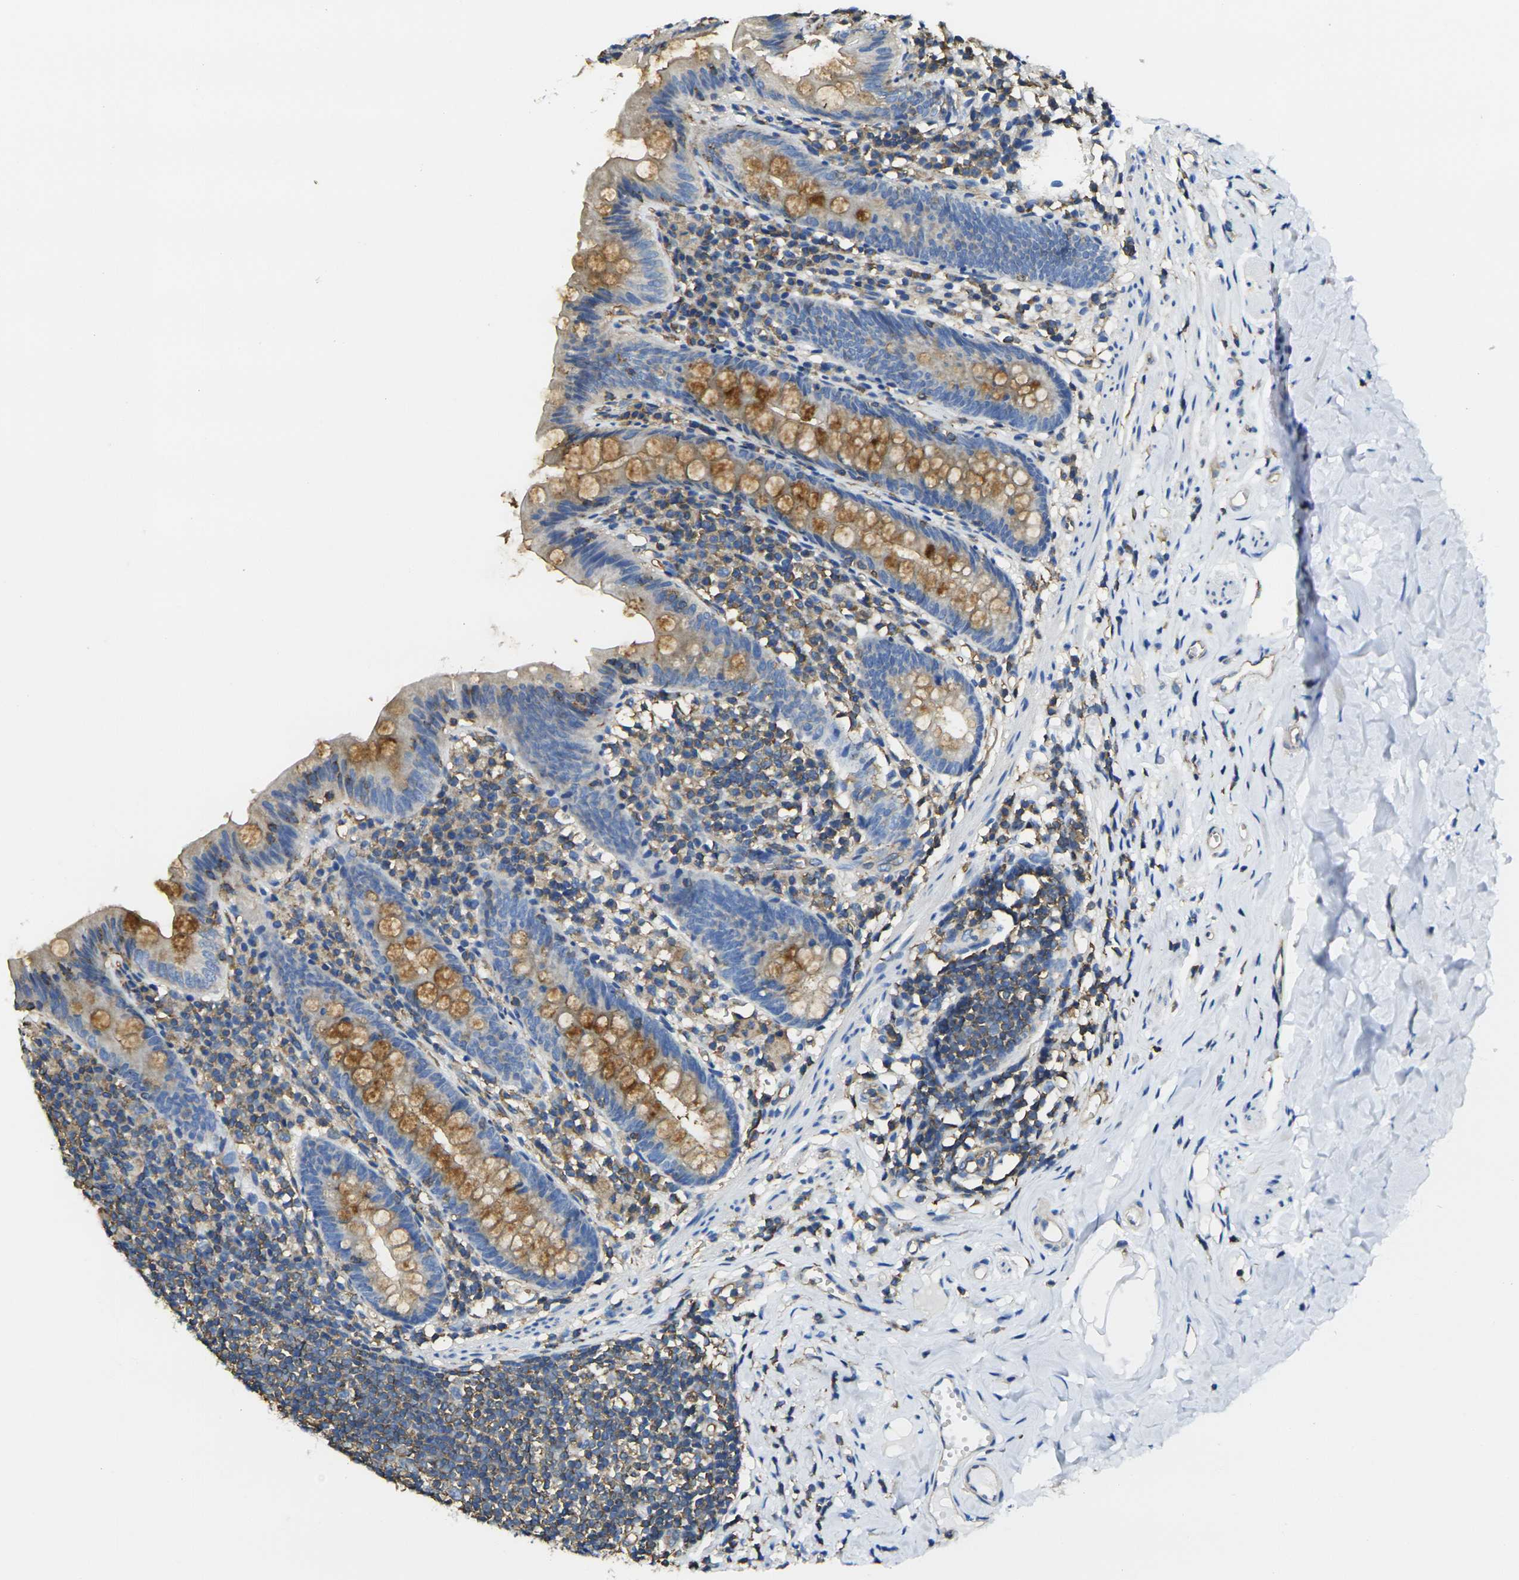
{"staining": {"intensity": "moderate", "quantity": "25%-75%", "location": "cytoplasmic/membranous"}, "tissue": "appendix", "cell_type": "Glandular cells", "image_type": "normal", "snomed": [{"axis": "morphology", "description": "Normal tissue, NOS"}, {"axis": "topography", "description": "Appendix"}], "caption": "Protein staining by immunohistochemistry (IHC) demonstrates moderate cytoplasmic/membranous staining in approximately 25%-75% of glandular cells in normal appendix. The staining was performed using DAB (3,3'-diaminobenzidine), with brown indicating positive protein expression. Nuclei are stained blue with hematoxylin.", "gene": "FAM110D", "patient": {"sex": "male", "age": 52}}